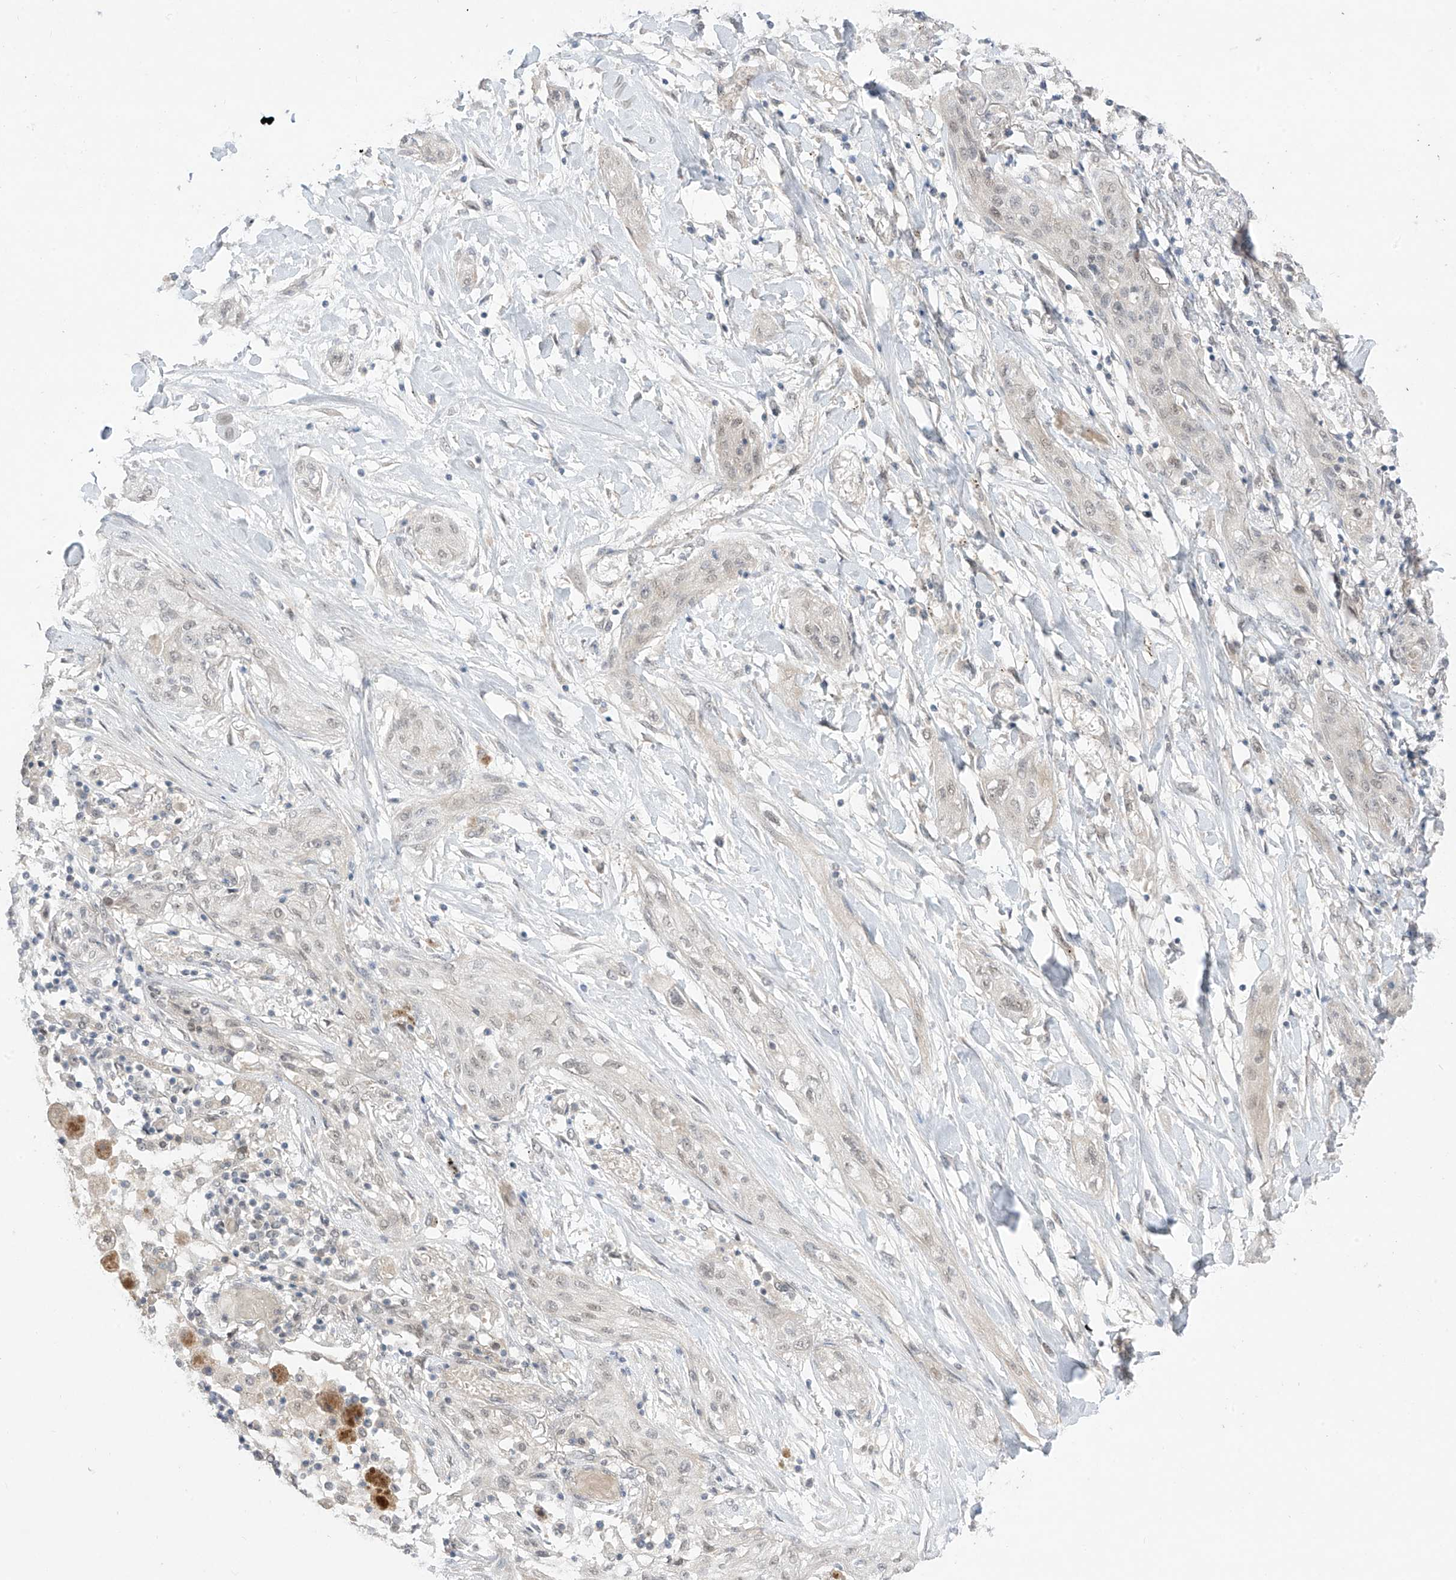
{"staining": {"intensity": "weak", "quantity": "25%-75%", "location": "nuclear"}, "tissue": "lung cancer", "cell_type": "Tumor cells", "image_type": "cancer", "snomed": [{"axis": "morphology", "description": "Squamous cell carcinoma, NOS"}, {"axis": "topography", "description": "Lung"}], "caption": "This is an image of immunohistochemistry (IHC) staining of squamous cell carcinoma (lung), which shows weak positivity in the nuclear of tumor cells.", "gene": "OGT", "patient": {"sex": "female", "age": 47}}